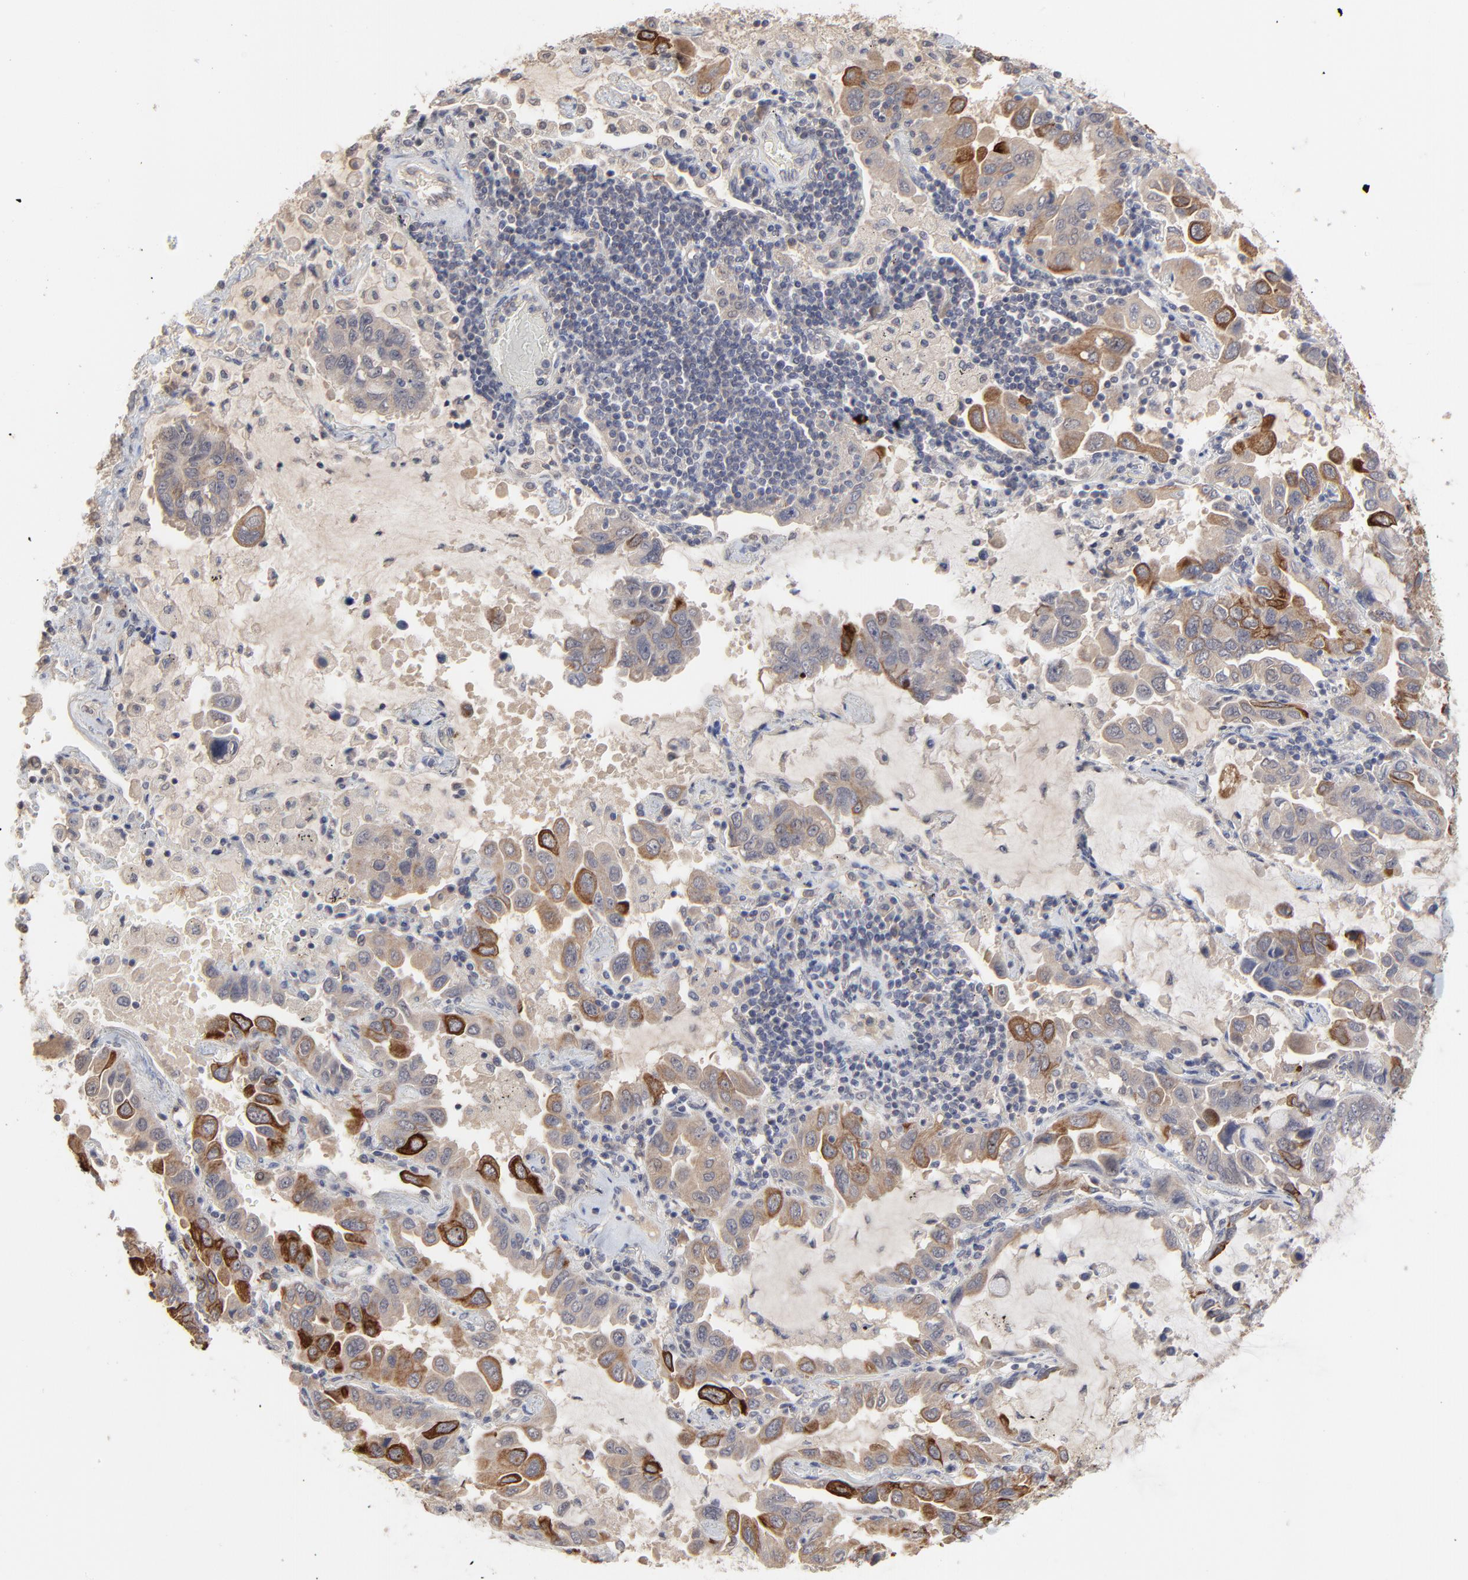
{"staining": {"intensity": "strong", "quantity": "<25%", "location": "cytoplasmic/membranous"}, "tissue": "lung cancer", "cell_type": "Tumor cells", "image_type": "cancer", "snomed": [{"axis": "morphology", "description": "Adenocarcinoma, NOS"}, {"axis": "topography", "description": "Lung"}], "caption": "Lung cancer (adenocarcinoma) stained with IHC reveals strong cytoplasmic/membranous positivity in about <25% of tumor cells. (IHC, brightfield microscopy, high magnification).", "gene": "FAM199X", "patient": {"sex": "male", "age": 64}}